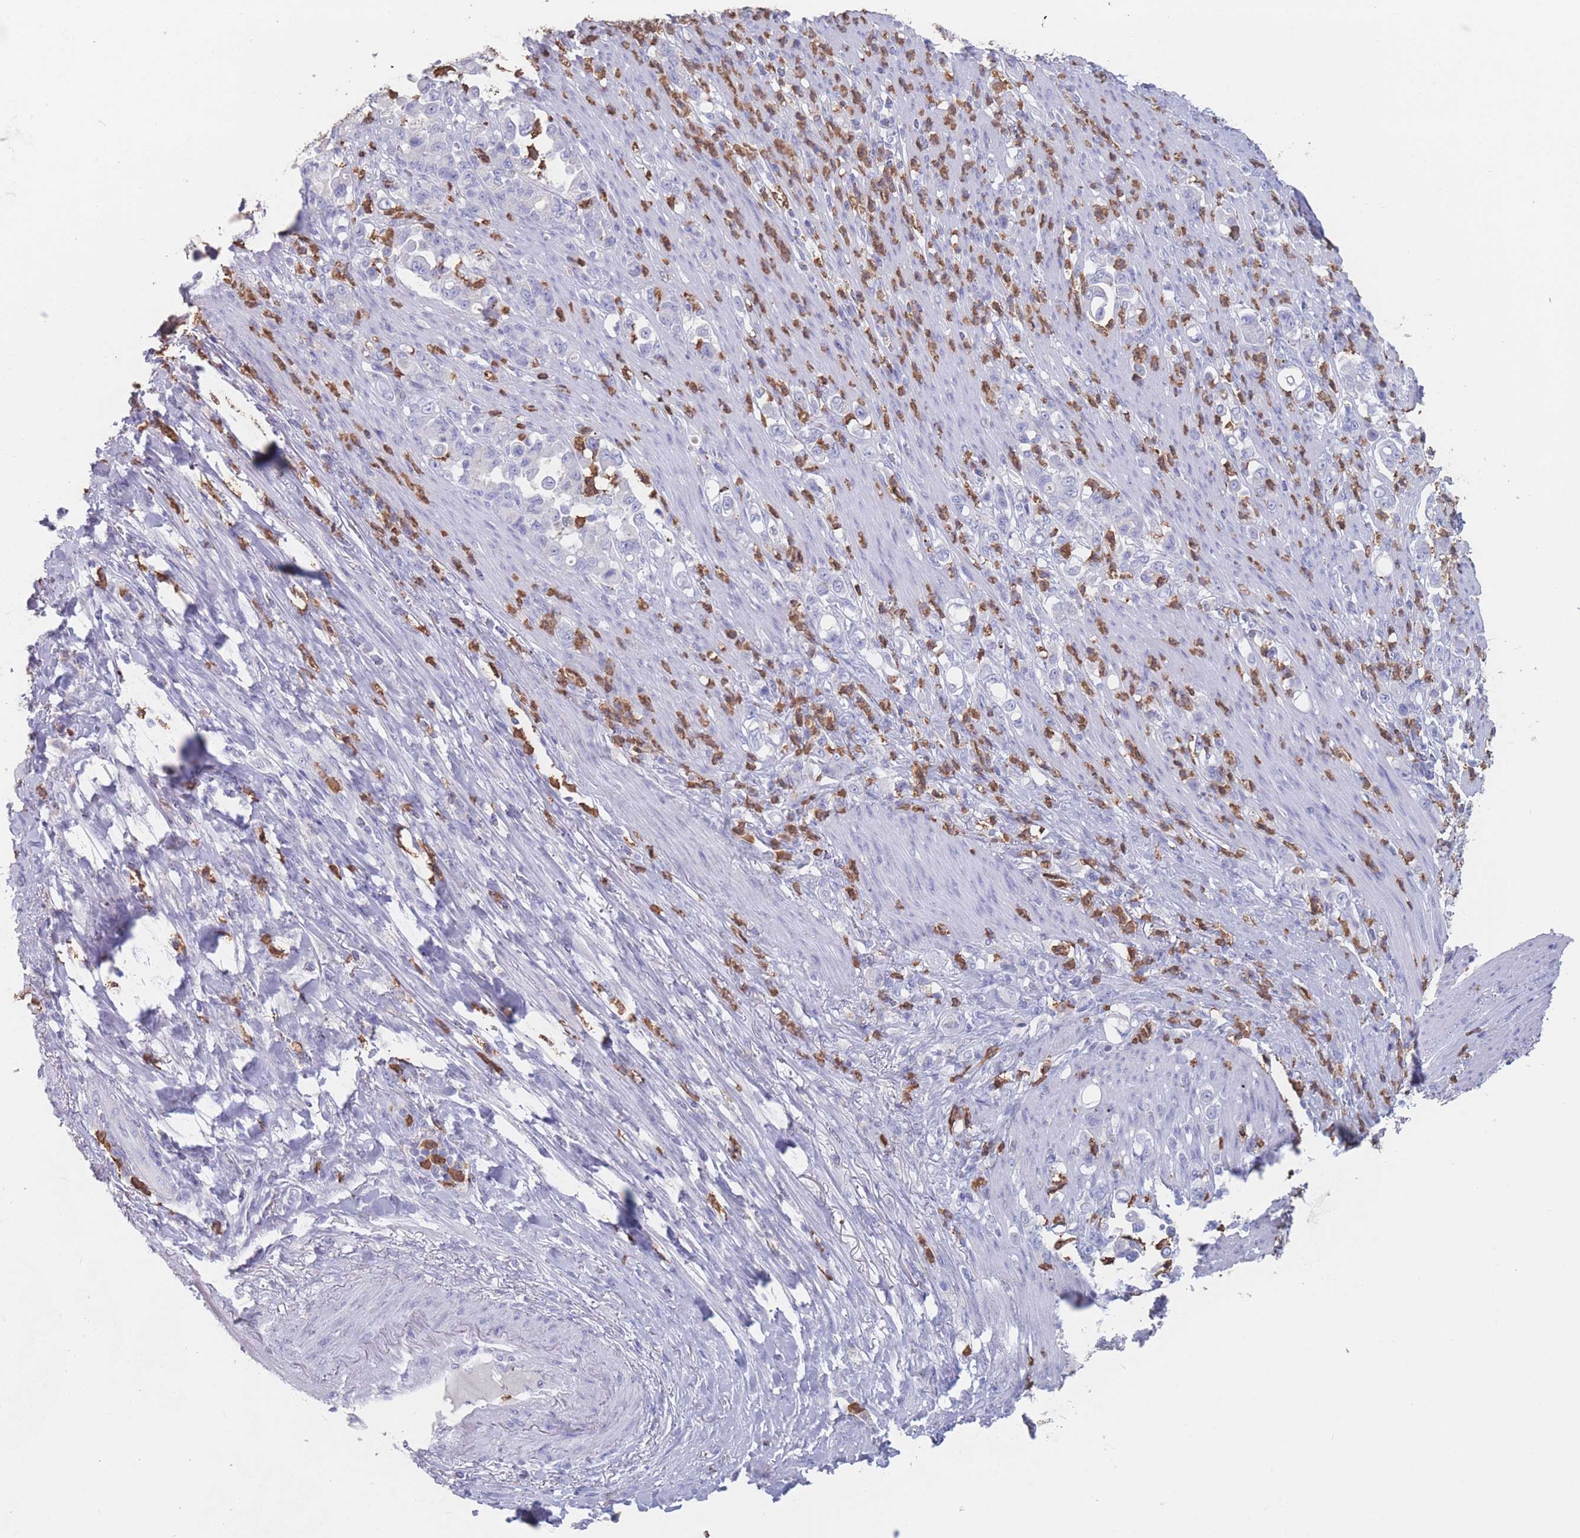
{"staining": {"intensity": "negative", "quantity": "none", "location": "none"}, "tissue": "stomach cancer", "cell_type": "Tumor cells", "image_type": "cancer", "snomed": [{"axis": "morphology", "description": "Normal tissue, NOS"}, {"axis": "morphology", "description": "Adenocarcinoma, NOS"}, {"axis": "topography", "description": "Stomach"}], "caption": "A high-resolution image shows IHC staining of stomach adenocarcinoma, which displays no significant expression in tumor cells. Nuclei are stained in blue.", "gene": "ATP1A3", "patient": {"sex": "female", "age": 79}}